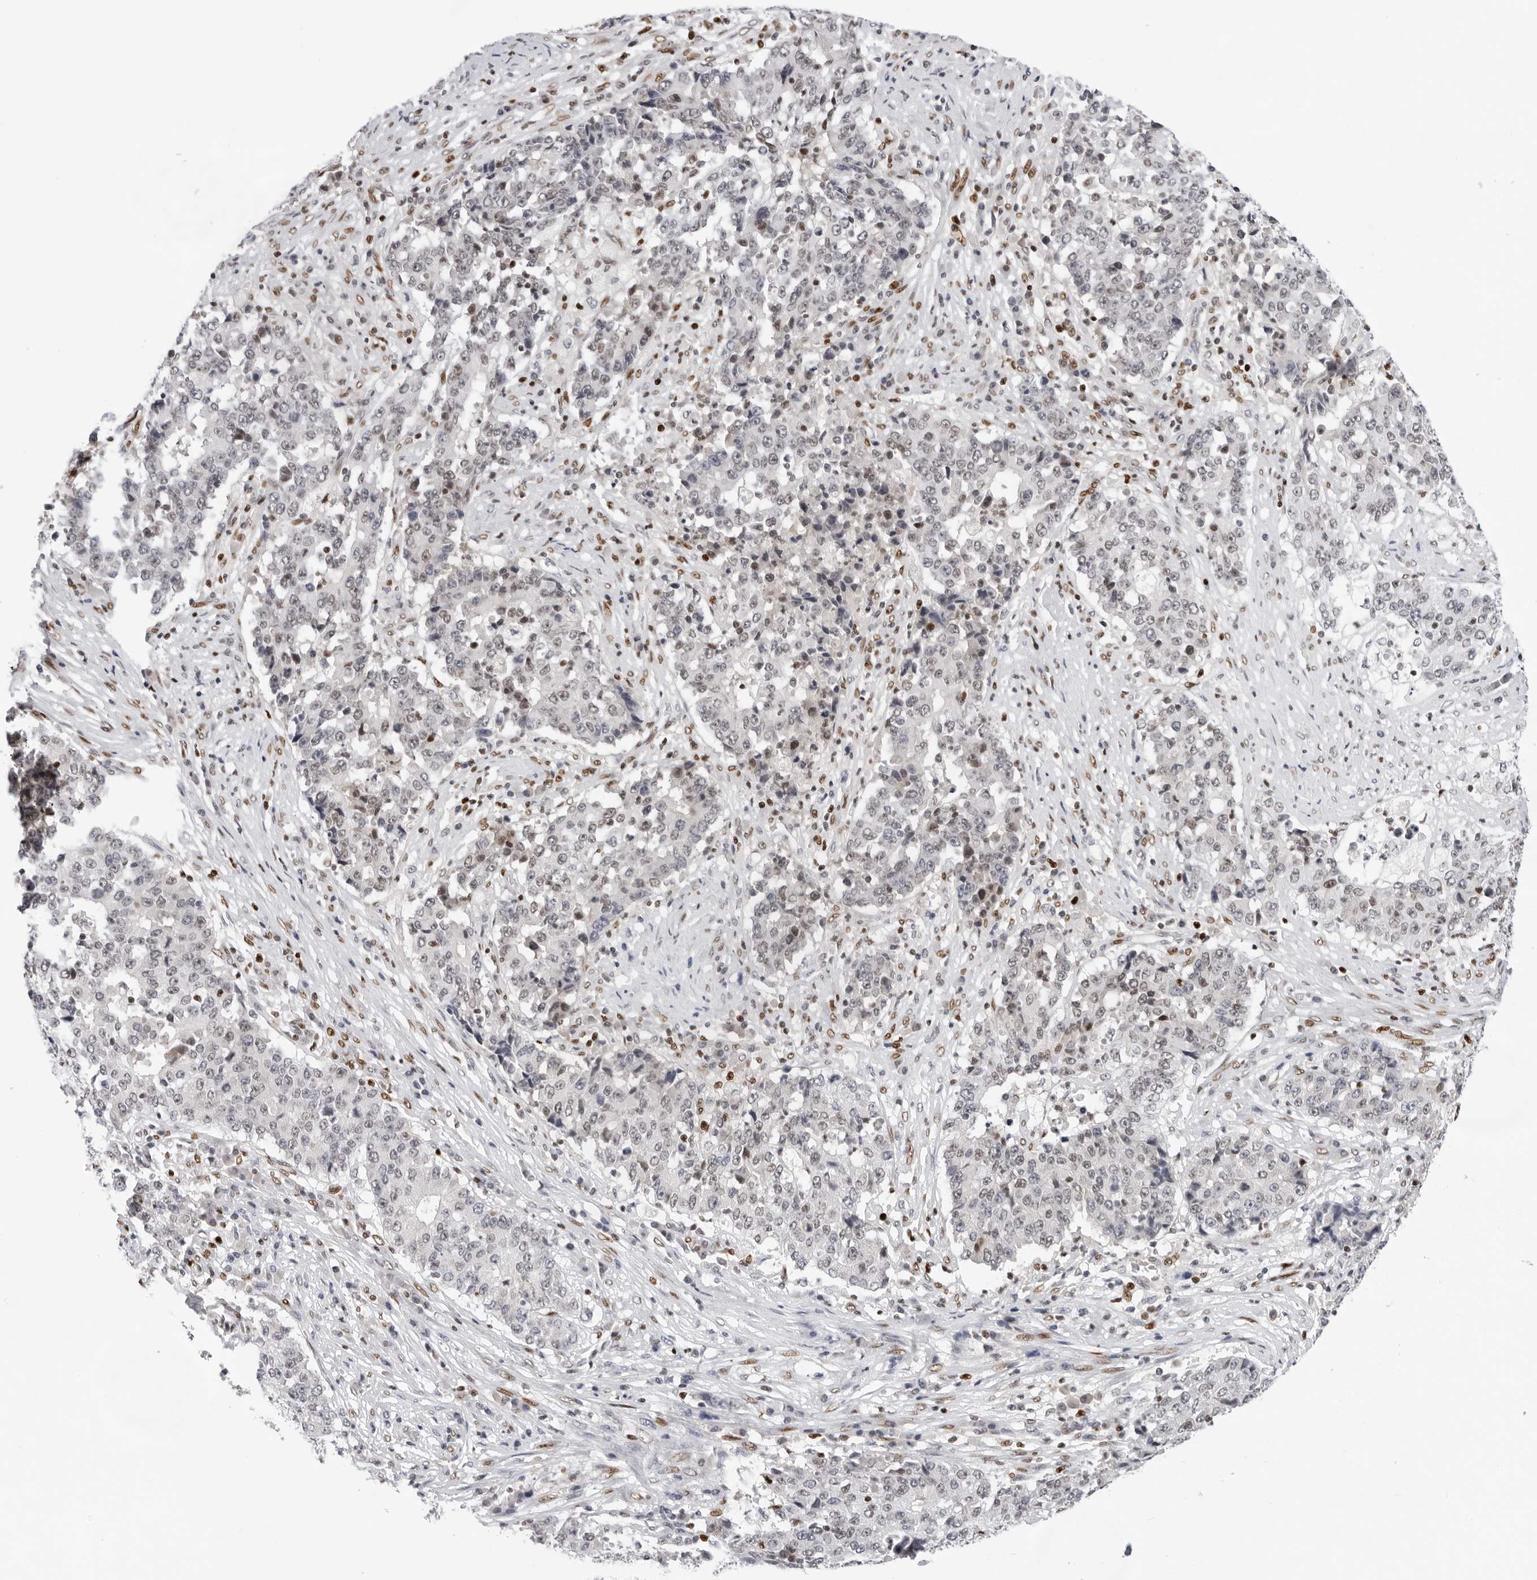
{"staining": {"intensity": "weak", "quantity": "<25%", "location": "nuclear"}, "tissue": "stomach cancer", "cell_type": "Tumor cells", "image_type": "cancer", "snomed": [{"axis": "morphology", "description": "Adenocarcinoma, NOS"}, {"axis": "topography", "description": "Stomach"}], "caption": "An image of adenocarcinoma (stomach) stained for a protein displays no brown staining in tumor cells. (Stains: DAB (3,3'-diaminobenzidine) IHC with hematoxylin counter stain, Microscopy: brightfield microscopy at high magnification).", "gene": "OGG1", "patient": {"sex": "male", "age": 59}}